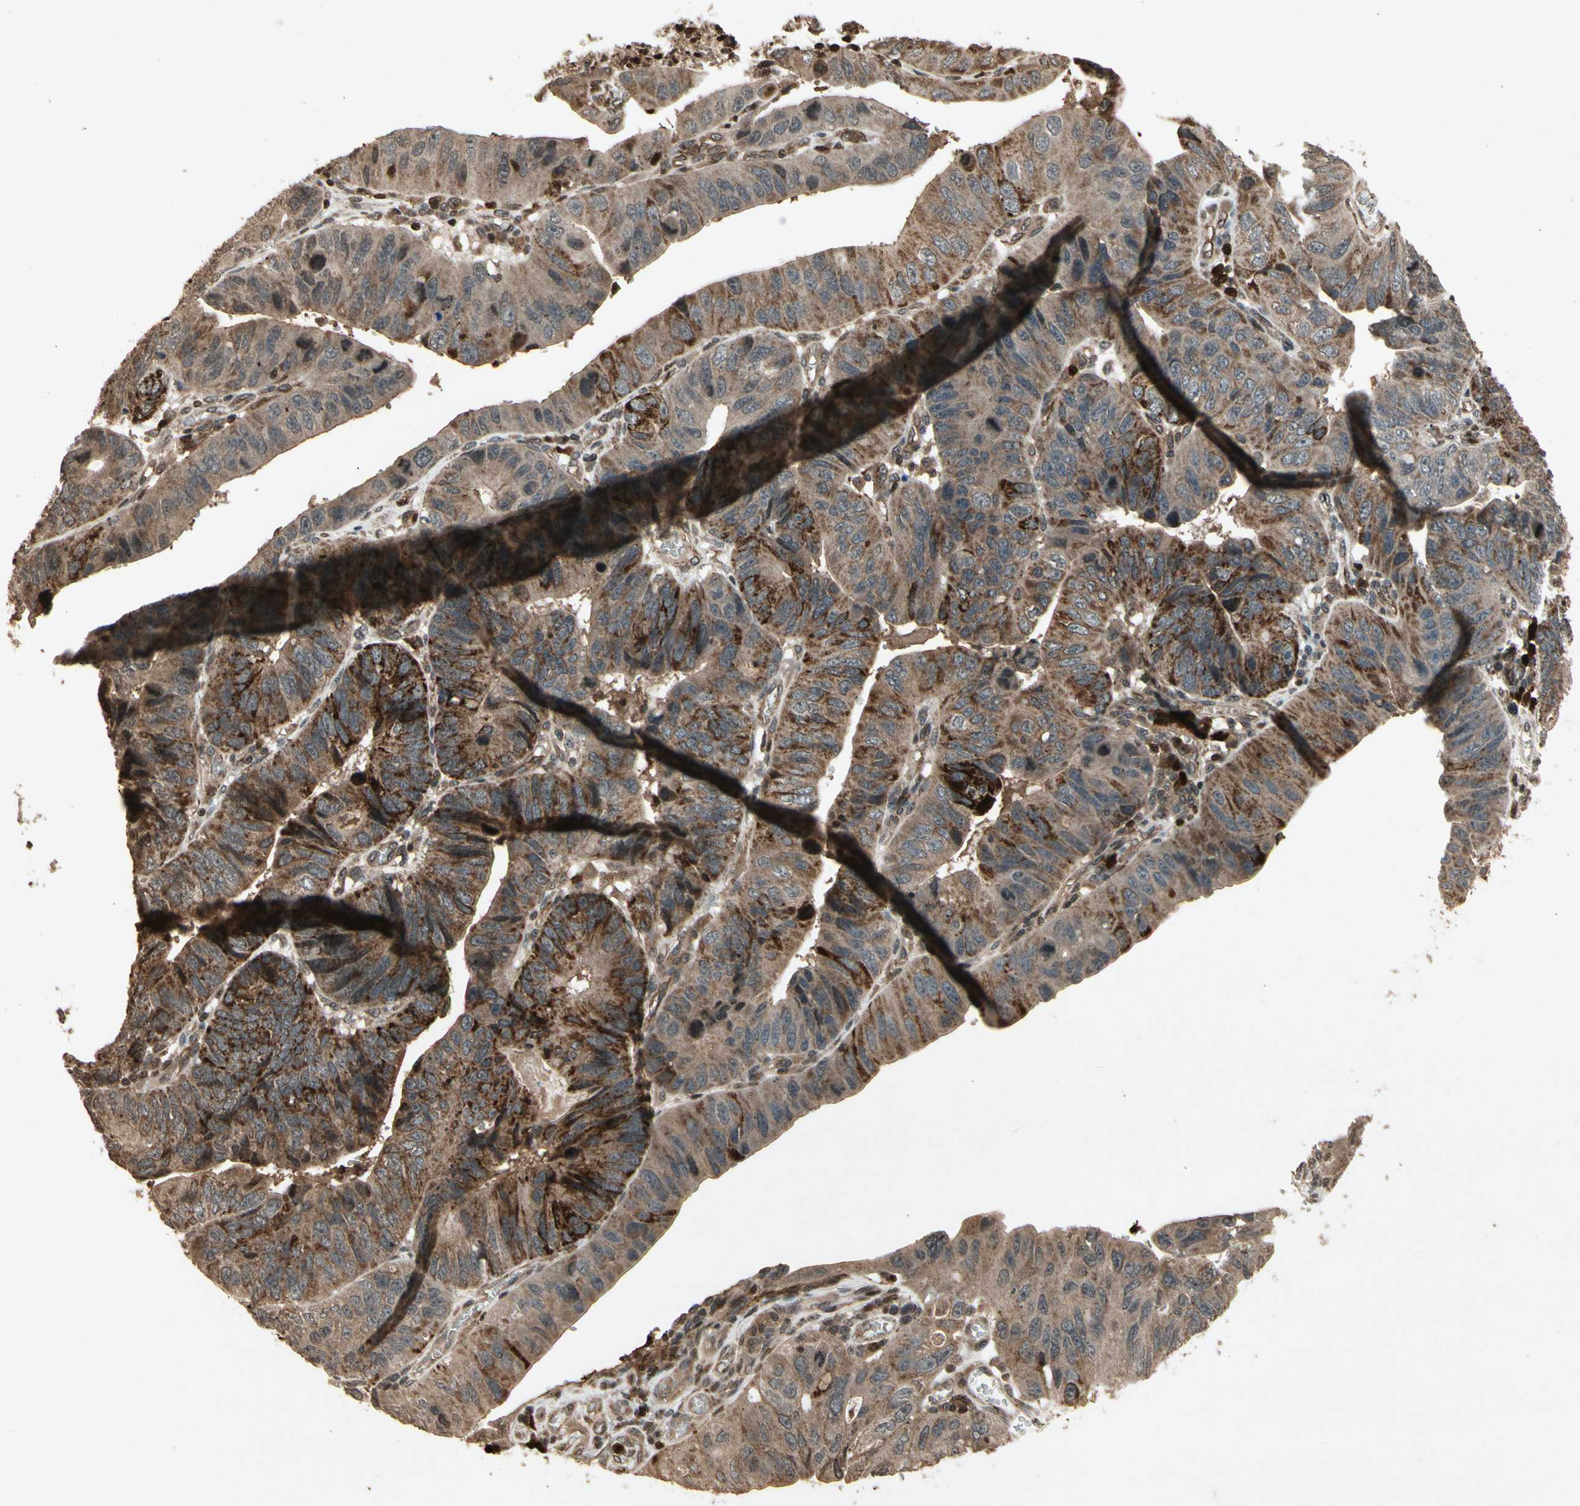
{"staining": {"intensity": "moderate", "quantity": ">75%", "location": "cytoplasmic/membranous"}, "tissue": "stomach cancer", "cell_type": "Tumor cells", "image_type": "cancer", "snomed": [{"axis": "morphology", "description": "Adenocarcinoma, NOS"}, {"axis": "topography", "description": "Stomach"}], "caption": "The histopathology image exhibits staining of stomach cancer, revealing moderate cytoplasmic/membranous protein positivity (brown color) within tumor cells.", "gene": "GLRX", "patient": {"sex": "male", "age": 59}}